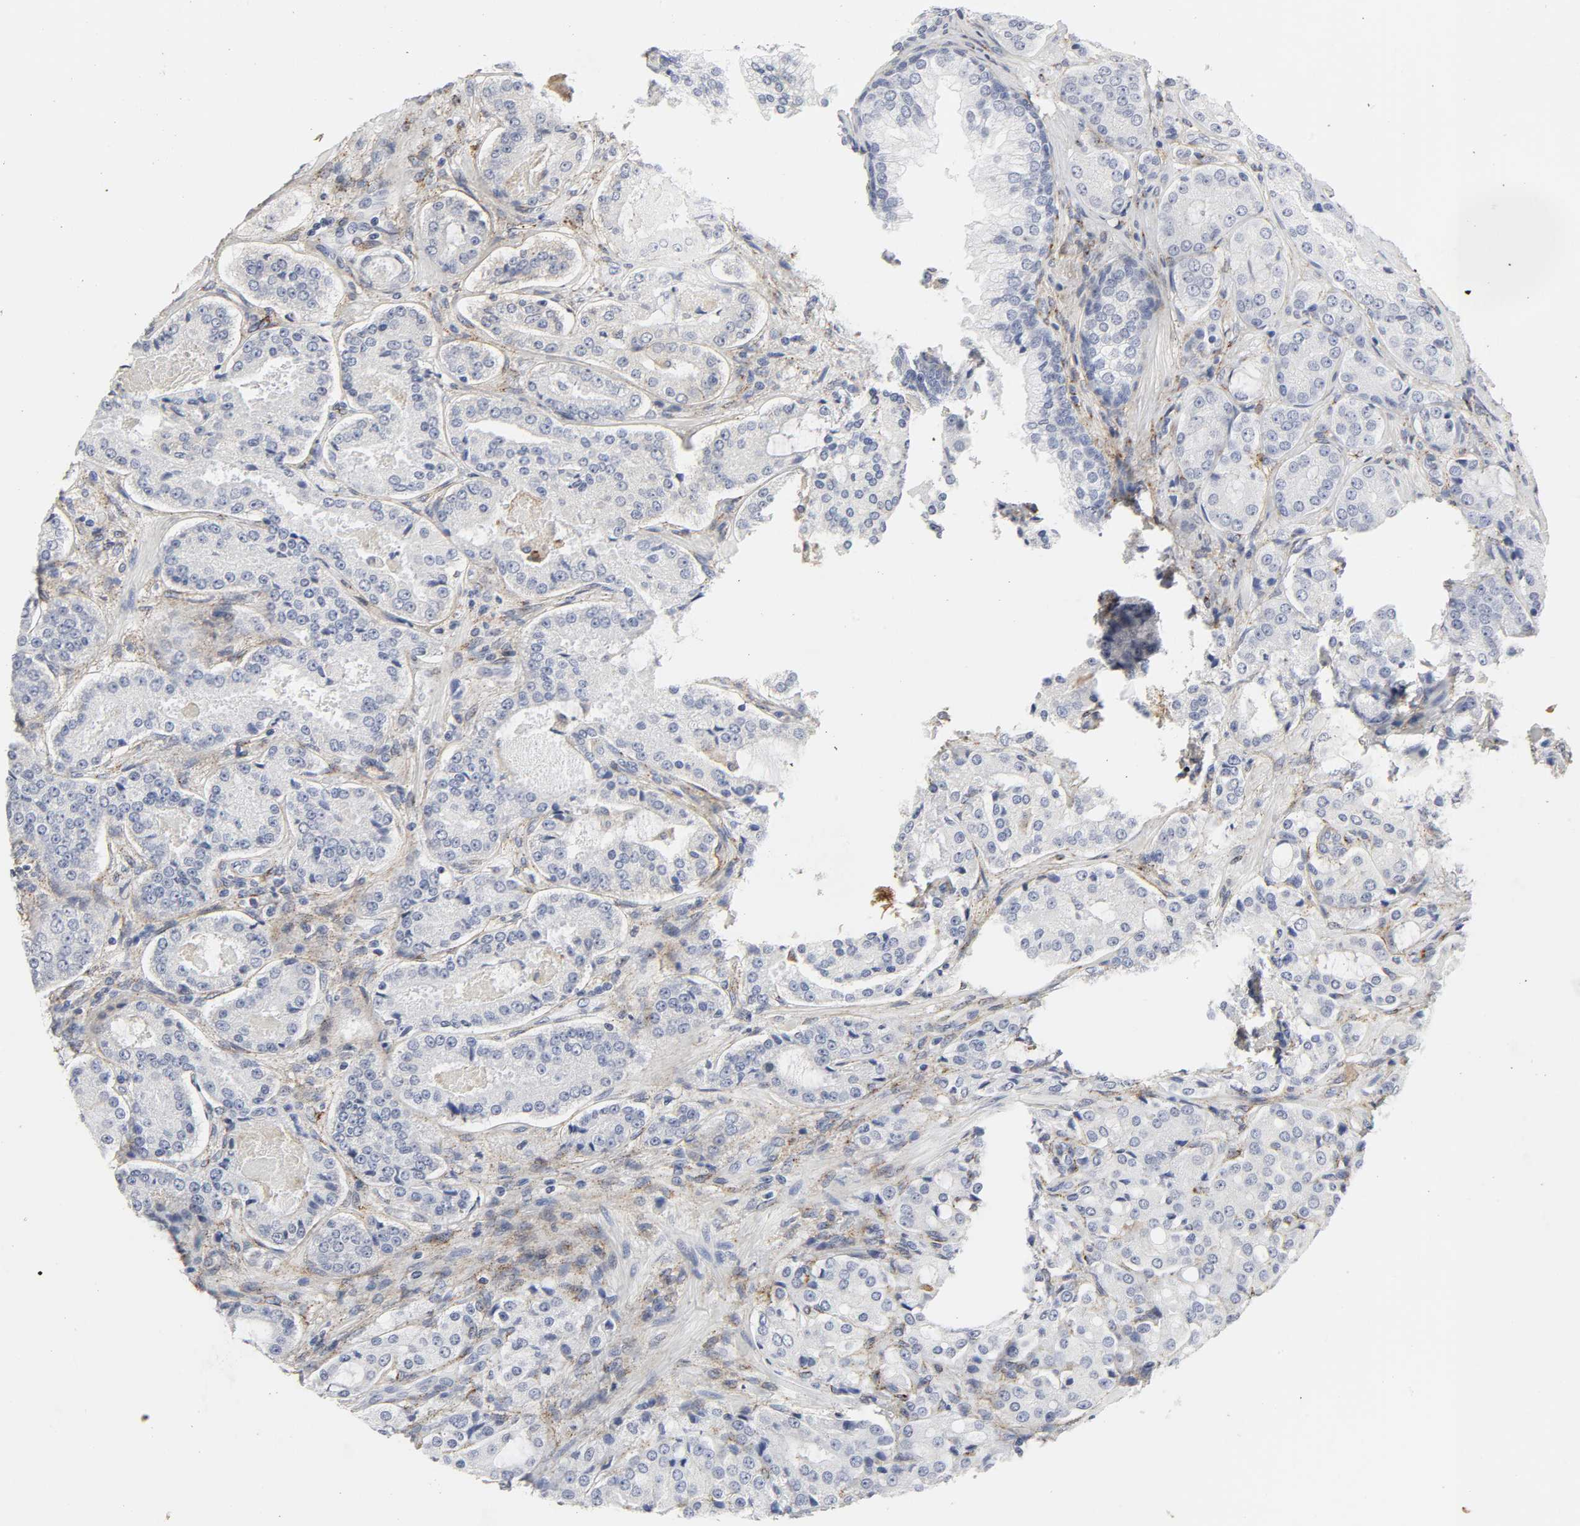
{"staining": {"intensity": "negative", "quantity": "none", "location": "none"}, "tissue": "prostate cancer", "cell_type": "Tumor cells", "image_type": "cancer", "snomed": [{"axis": "morphology", "description": "Adenocarcinoma, High grade"}, {"axis": "topography", "description": "Prostate"}], "caption": "Tumor cells are negative for protein expression in human prostate adenocarcinoma (high-grade).", "gene": "LRP1", "patient": {"sex": "male", "age": 72}}